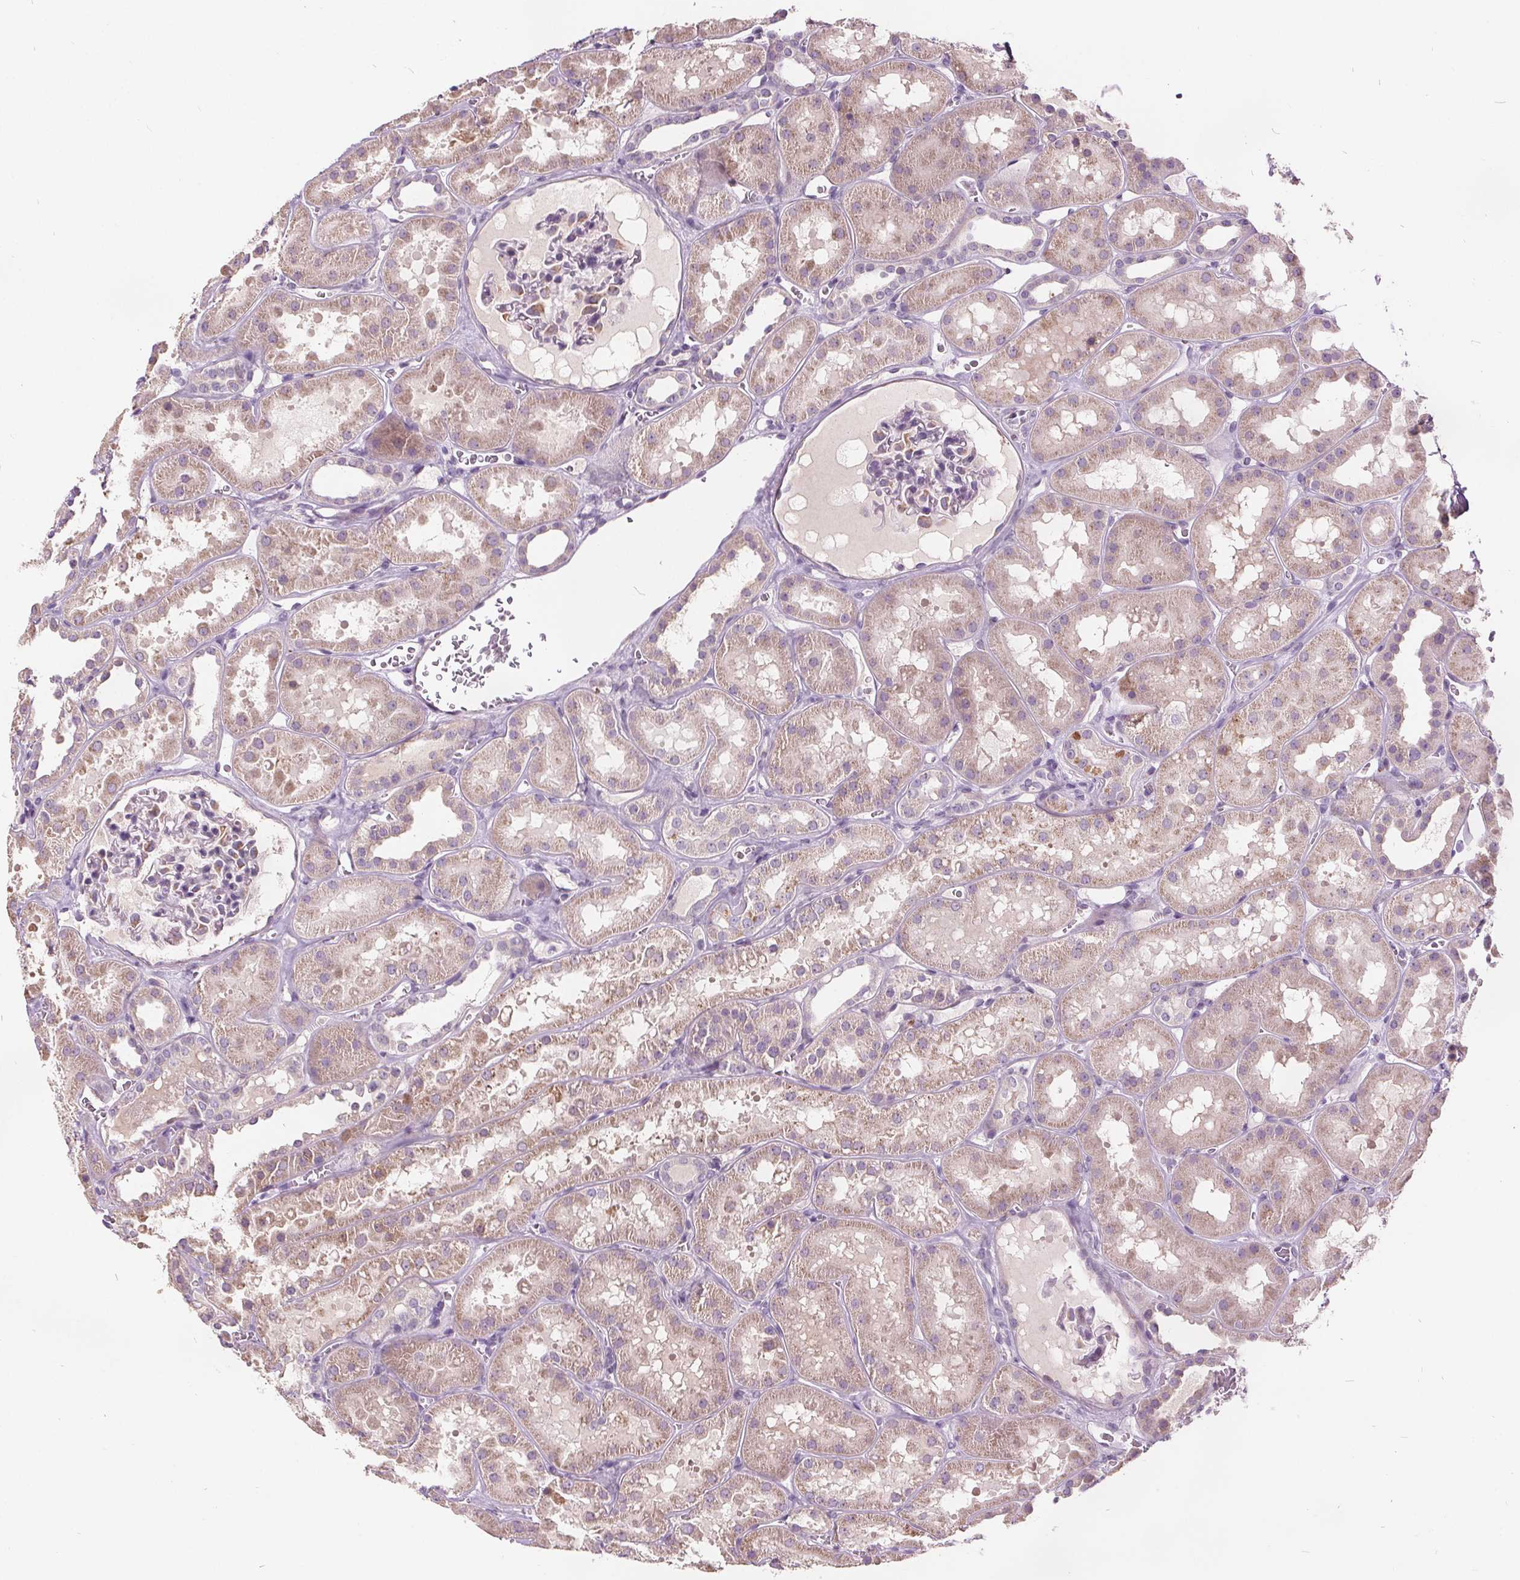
{"staining": {"intensity": "negative", "quantity": "none", "location": "none"}, "tissue": "kidney", "cell_type": "Cells in glomeruli", "image_type": "normal", "snomed": [{"axis": "morphology", "description": "Normal tissue, NOS"}, {"axis": "topography", "description": "Kidney"}], "caption": "Immunohistochemical staining of normal kidney demonstrates no significant staining in cells in glomeruli.", "gene": "ACOX2", "patient": {"sex": "female", "age": 41}}